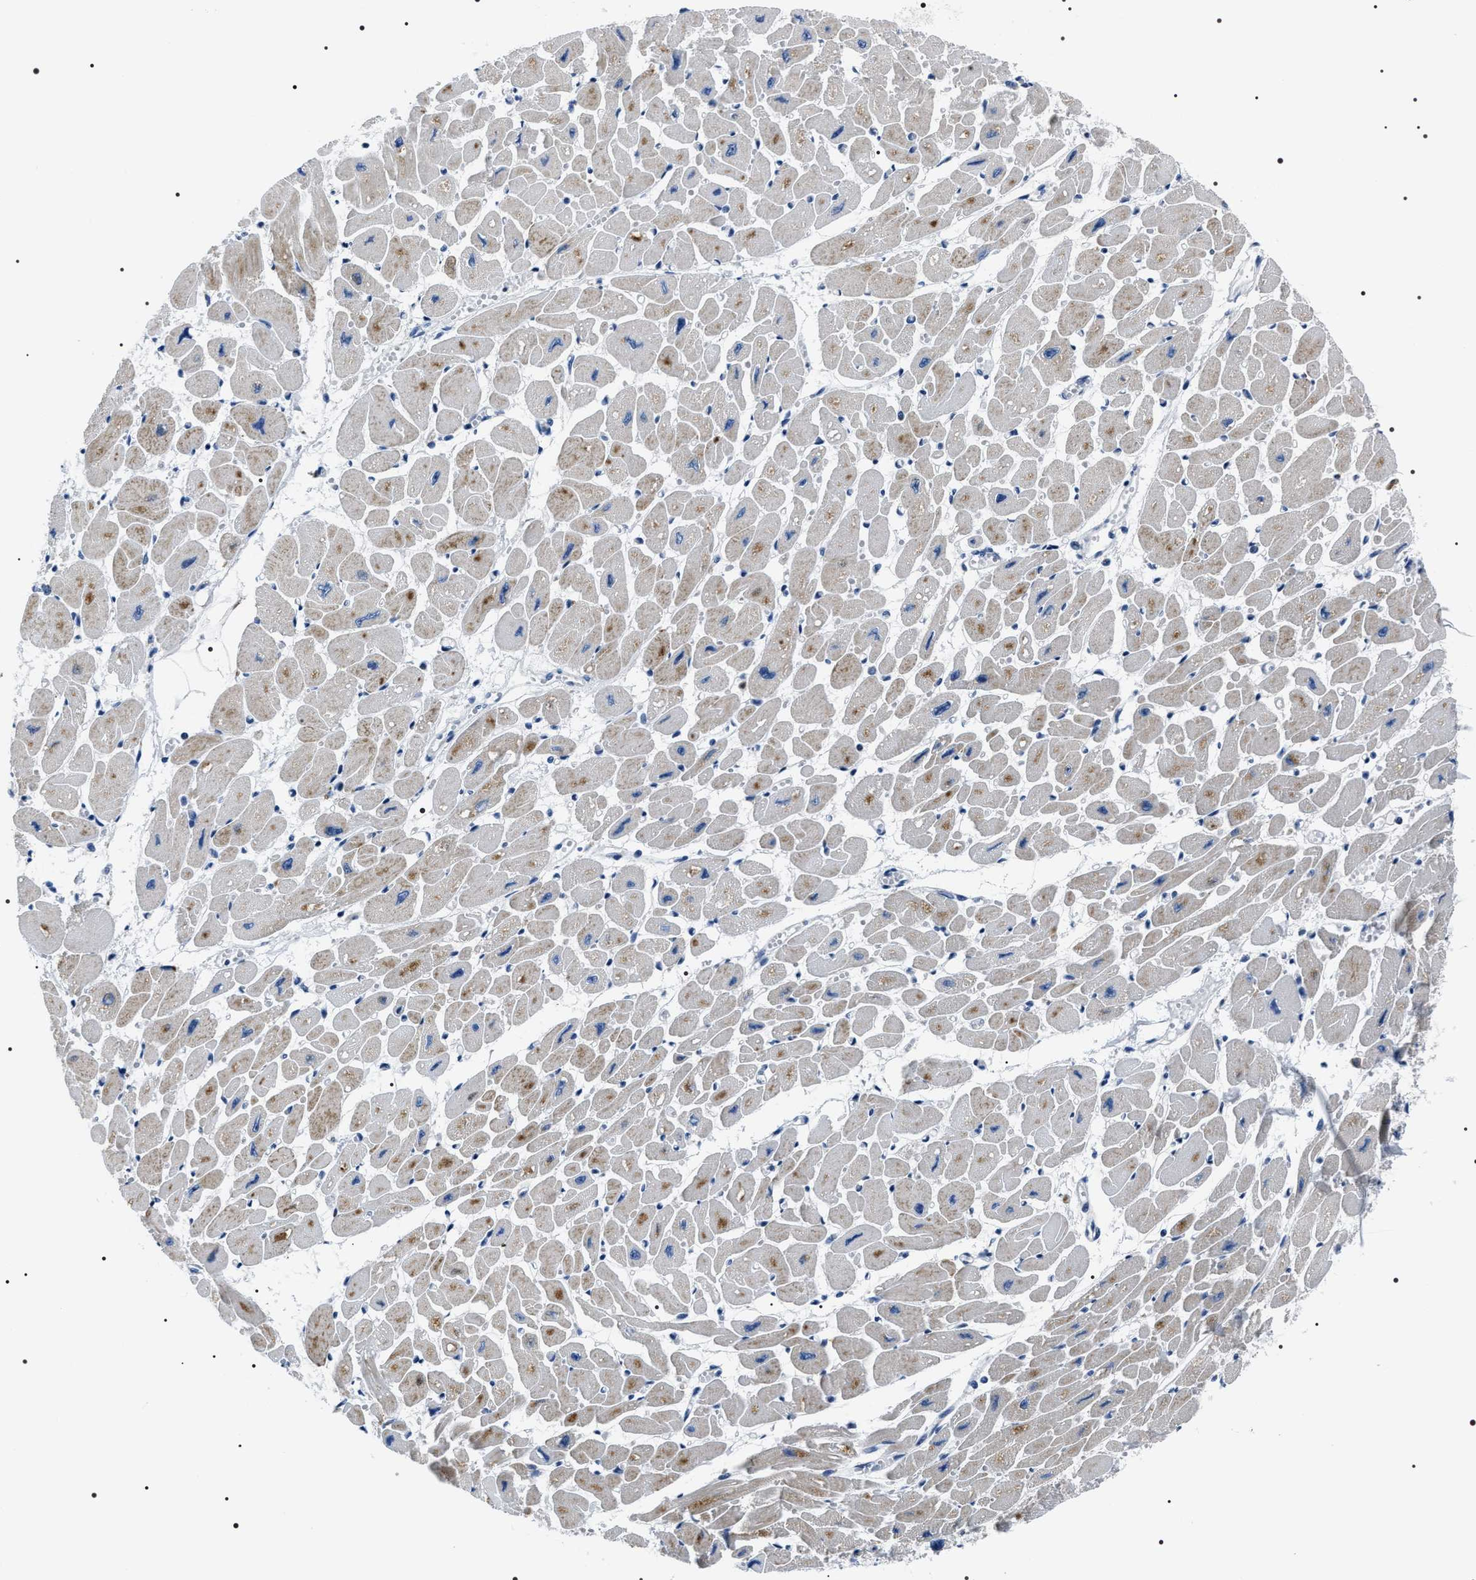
{"staining": {"intensity": "weak", "quantity": "25%-75%", "location": "cytoplasmic/membranous"}, "tissue": "heart muscle", "cell_type": "Cardiomyocytes", "image_type": "normal", "snomed": [{"axis": "morphology", "description": "Normal tissue, NOS"}, {"axis": "topography", "description": "Heart"}], "caption": "Weak cytoplasmic/membranous expression is seen in about 25%-75% of cardiomyocytes in normal heart muscle.", "gene": "NTMT1", "patient": {"sex": "female", "age": 54}}